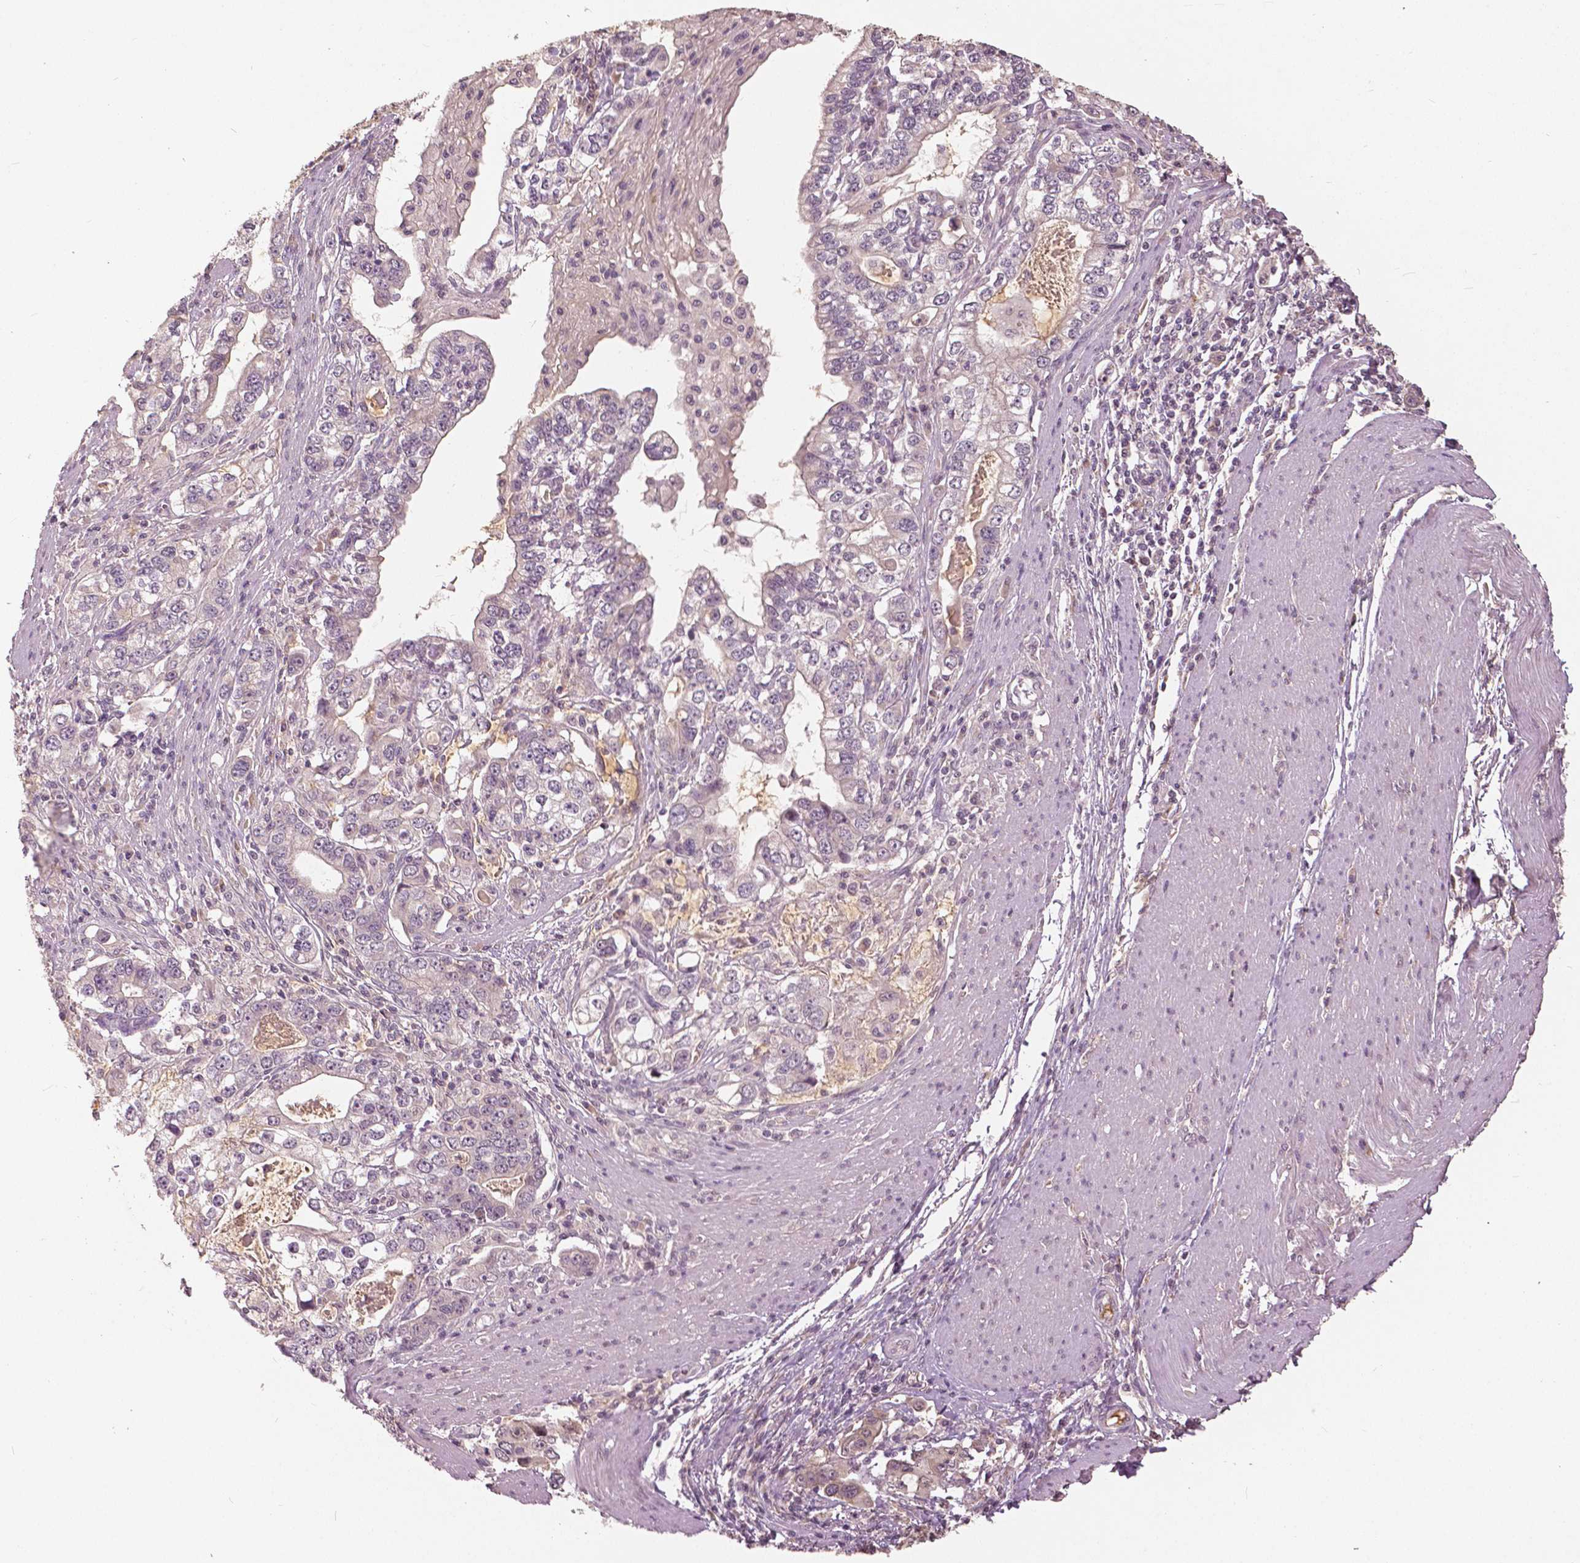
{"staining": {"intensity": "negative", "quantity": "none", "location": "none"}, "tissue": "stomach cancer", "cell_type": "Tumor cells", "image_type": "cancer", "snomed": [{"axis": "morphology", "description": "Adenocarcinoma, NOS"}, {"axis": "topography", "description": "Stomach, lower"}], "caption": "Photomicrograph shows no significant protein positivity in tumor cells of stomach cancer.", "gene": "ANGPTL4", "patient": {"sex": "female", "age": 72}}